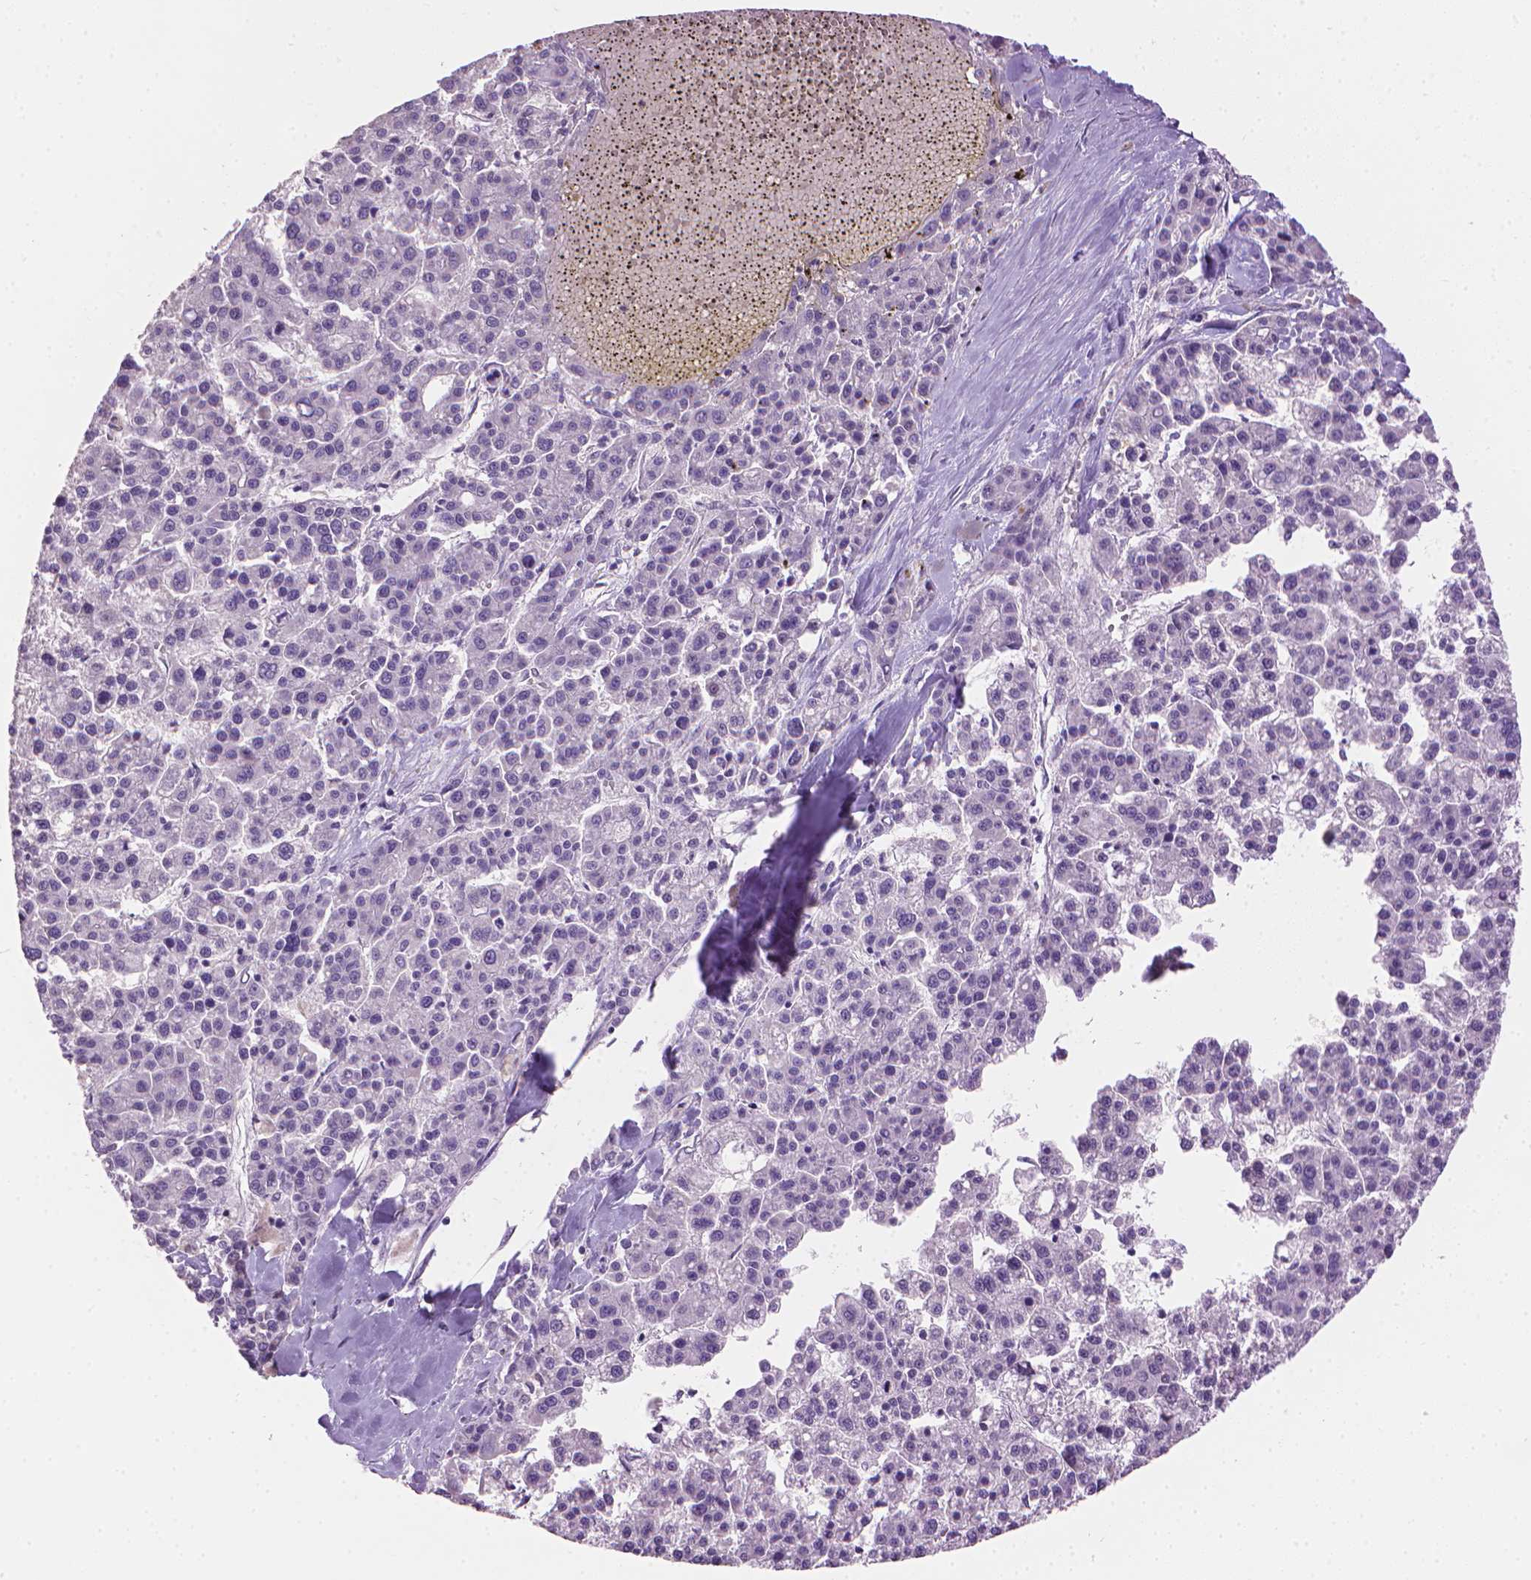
{"staining": {"intensity": "negative", "quantity": "none", "location": "none"}, "tissue": "liver cancer", "cell_type": "Tumor cells", "image_type": "cancer", "snomed": [{"axis": "morphology", "description": "Carcinoma, Hepatocellular, NOS"}, {"axis": "topography", "description": "Liver"}], "caption": "Immunohistochemistry (IHC) micrograph of liver cancer (hepatocellular carcinoma) stained for a protein (brown), which shows no expression in tumor cells. (Immunohistochemistry (IHC), brightfield microscopy, high magnification).", "gene": "MLANA", "patient": {"sex": "female", "age": 58}}